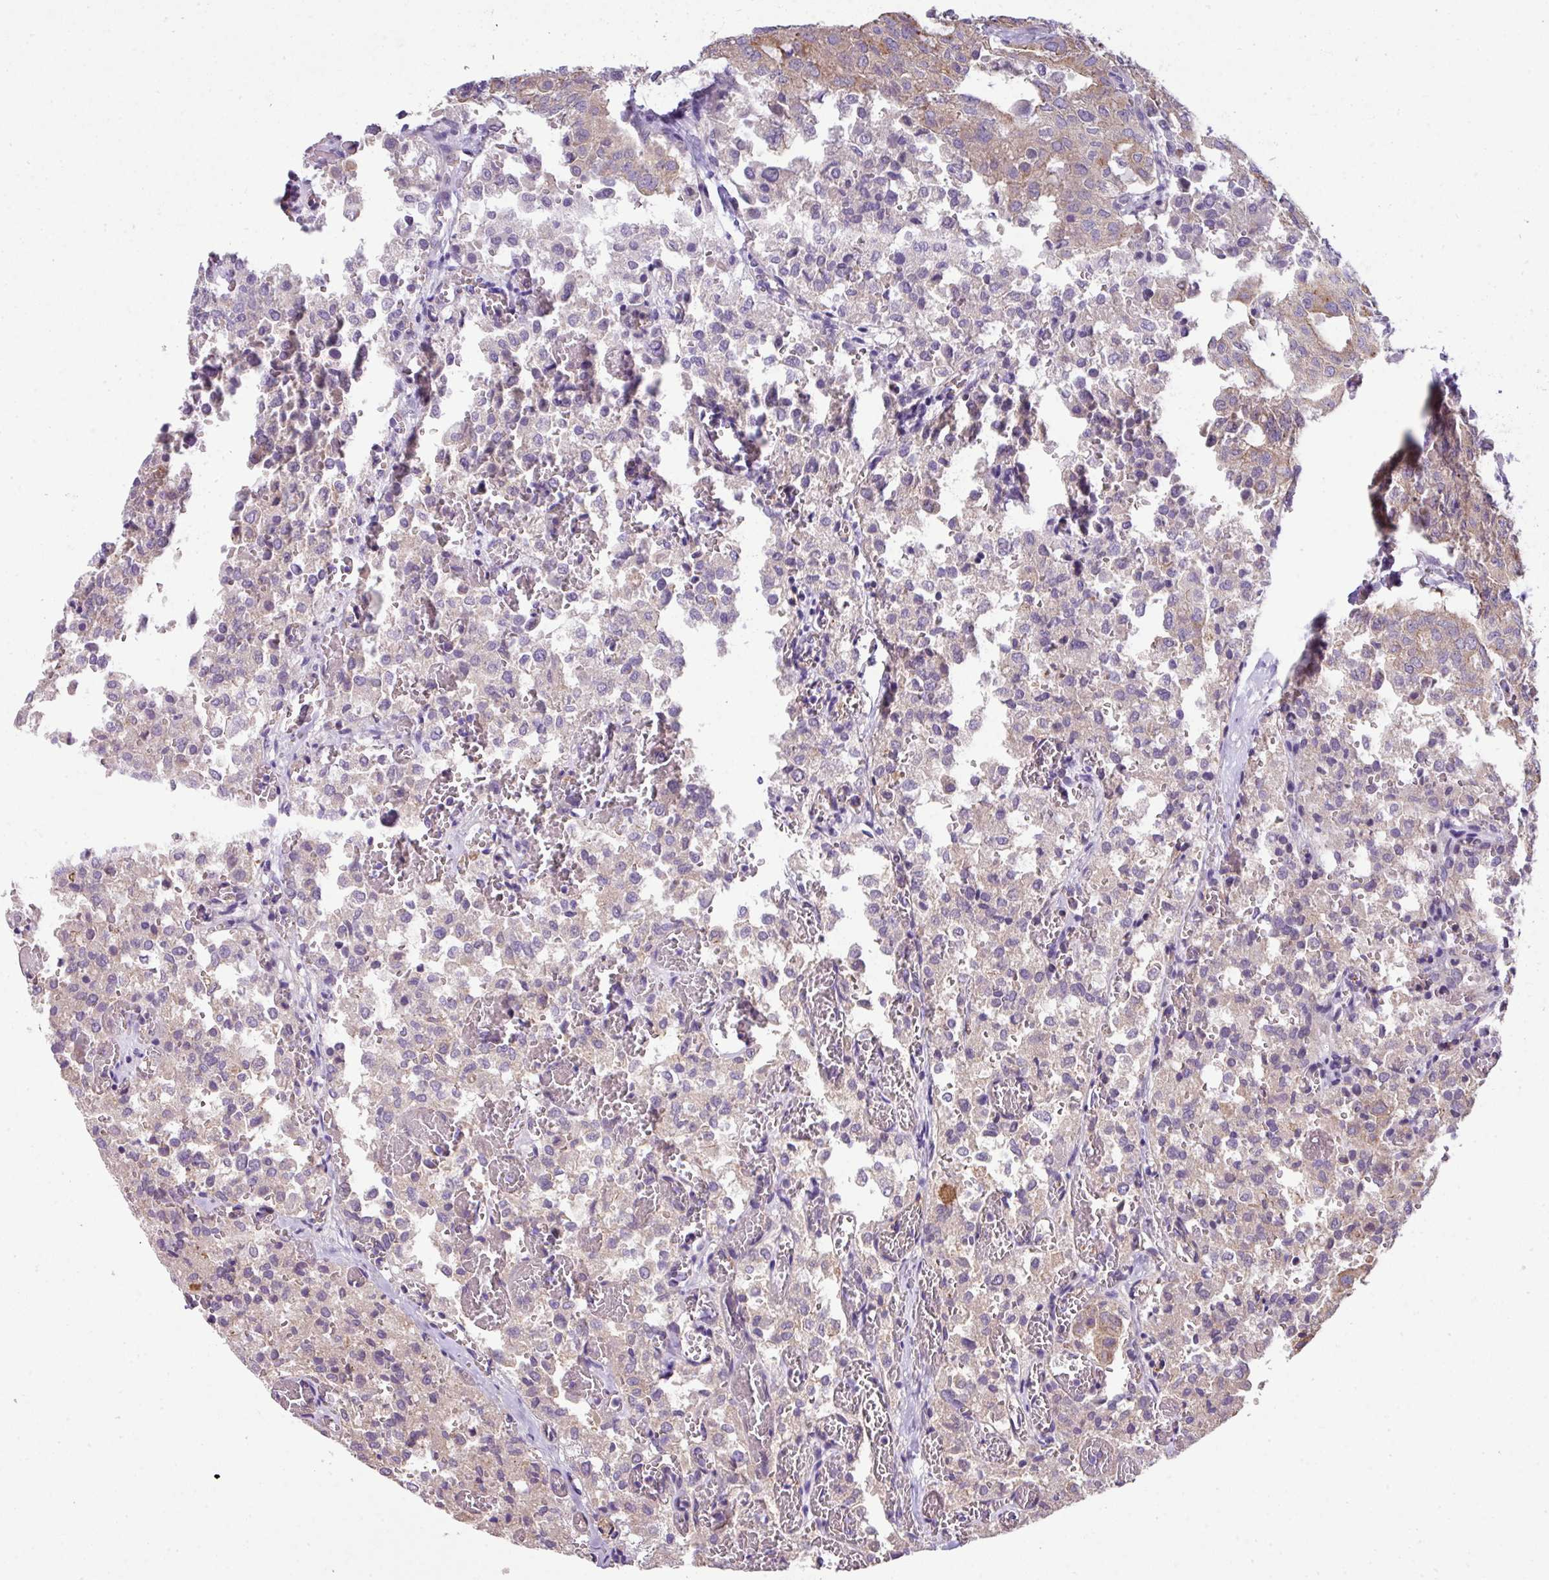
{"staining": {"intensity": "moderate", "quantity": "<25%", "location": "cytoplasmic/membranous"}, "tissue": "thyroid cancer", "cell_type": "Tumor cells", "image_type": "cancer", "snomed": [{"axis": "morphology", "description": "Follicular adenoma carcinoma, NOS"}, {"axis": "topography", "description": "Thyroid gland"}], "caption": "The micrograph exhibits a brown stain indicating the presence of a protein in the cytoplasmic/membranous of tumor cells in thyroid follicular adenoma carcinoma.", "gene": "PALS2", "patient": {"sex": "male", "age": 75}}